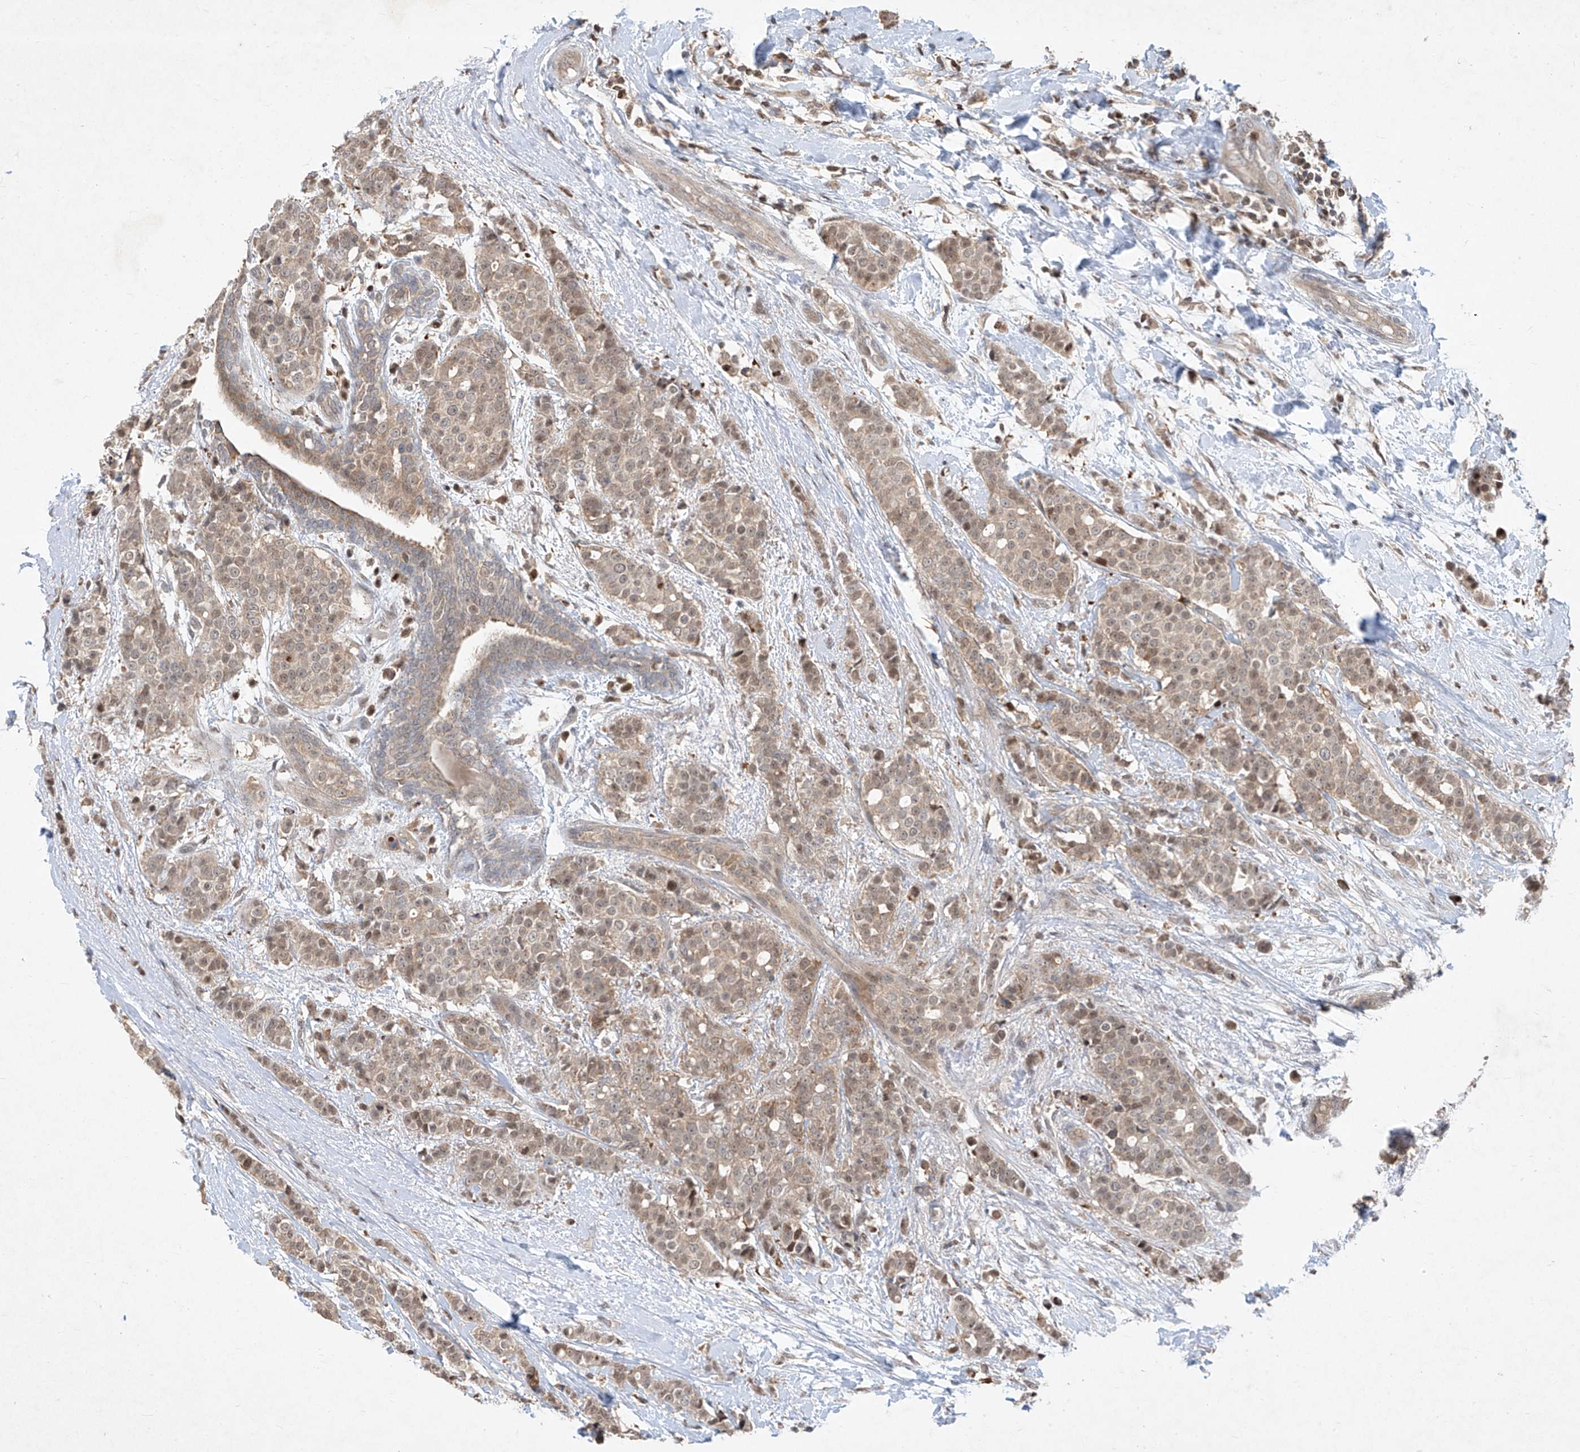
{"staining": {"intensity": "moderate", "quantity": "25%-75%", "location": "cytoplasmic/membranous,nuclear"}, "tissue": "breast cancer", "cell_type": "Tumor cells", "image_type": "cancer", "snomed": [{"axis": "morphology", "description": "Lobular carcinoma"}, {"axis": "topography", "description": "Breast"}], "caption": "Immunohistochemical staining of human lobular carcinoma (breast) exhibits medium levels of moderate cytoplasmic/membranous and nuclear expression in about 25%-75% of tumor cells.", "gene": "ZNF358", "patient": {"sex": "female", "age": 51}}